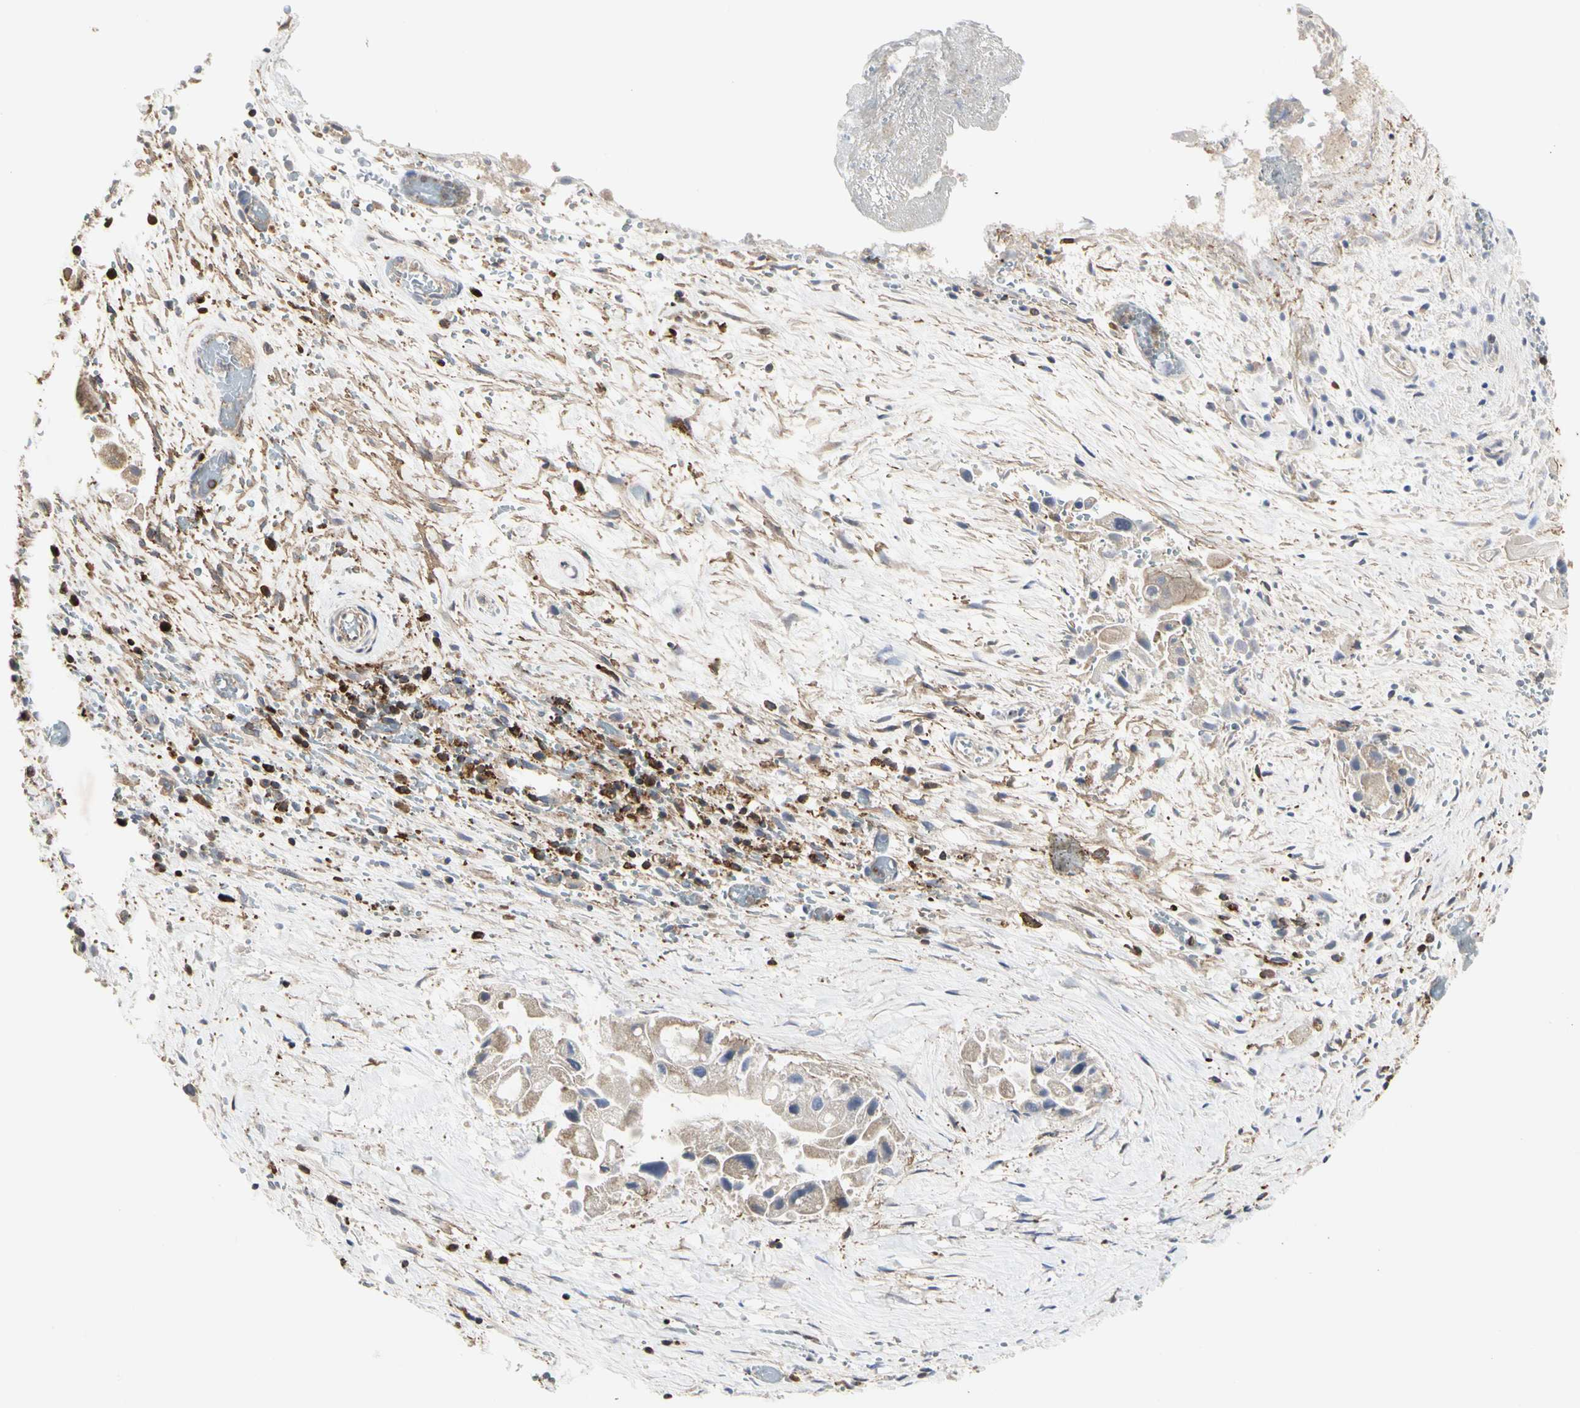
{"staining": {"intensity": "weak", "quantity": ">75%", "location": "cytoplasmic/membranous"}, "tissue": "liver cancer", "cell_type": "Tumor cells", "image_type": "cancer", "snomed": [{"axis": "morphology", "description": "Normal tissue, NOS"}, {"axis": "morphology", "description": "Cholangiocarcinoma"}, {"axis": "topography", "description": "Liver"}, {"axis": "topography", "description": "Peripheral nerve tissue"}], "caption": "The image exhibits a brown stain indicating the presence of a protein in the cytoplasmic/membranous of tumor cells in liver cholangiocarcinoma.", "gene": "NAPG", "patient": {"sex": "male", "age": 50}}